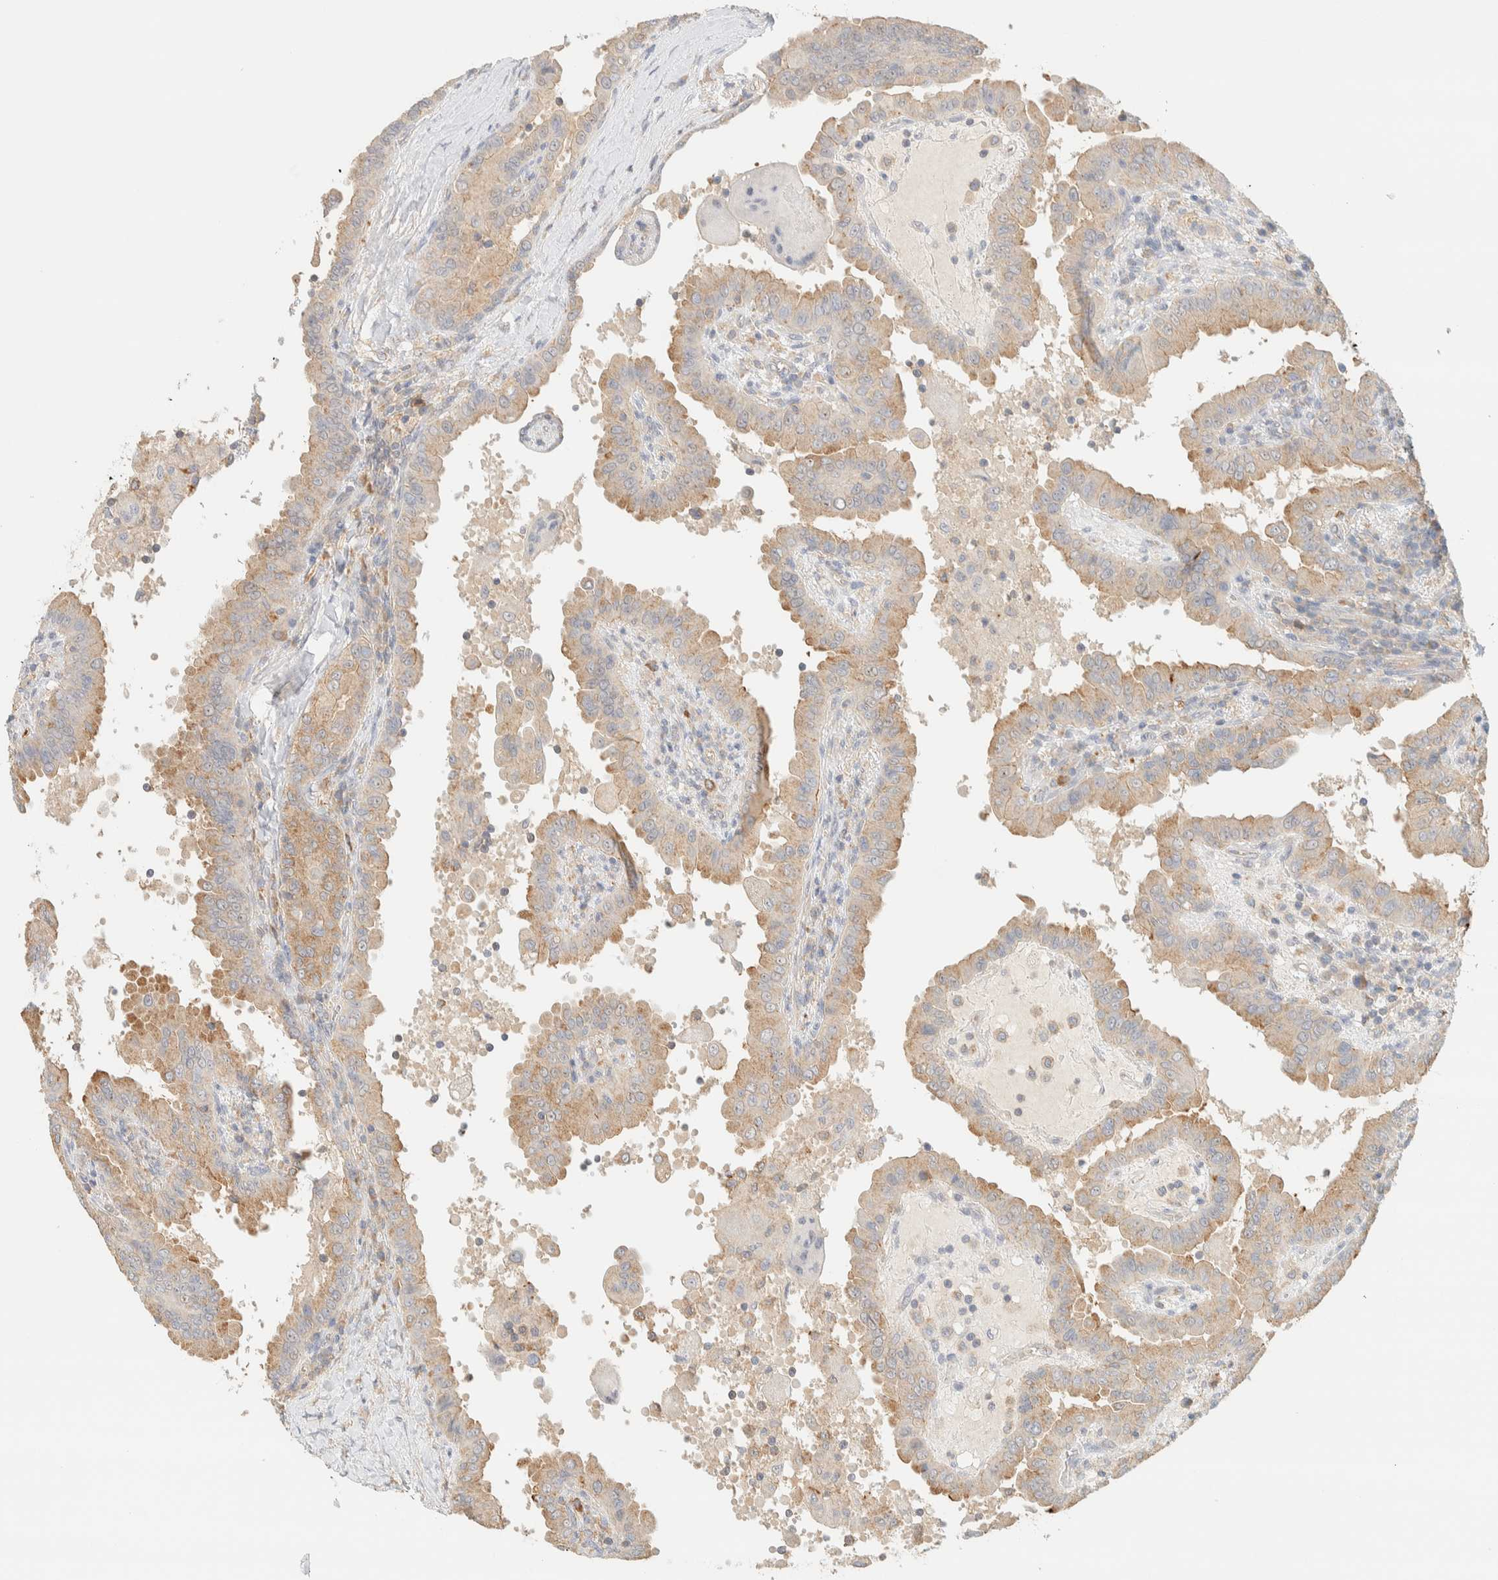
{"staining": {"intensity": "weak", "quantity": ">75%", "location": "cytoplasmic/membranous"}, "tissue": "thyroid cancer", "cell_type": "Tumor cells", "image_type": "cancer", "snomed": [{"axis": "morphology", "description": "Papillary adenocarcinoma, NOS"}, {"axis": "topography", "description": "Thyroid gland"}], "caption": "Protein expression analysis of human papillary adenocarcinoma (thyroid) reveals weak cytoplasmic/membranous staining in about >75% of tumor cells.", "gene": "TBC1D8B", "patient": {"sex": "male", "age": 33}}